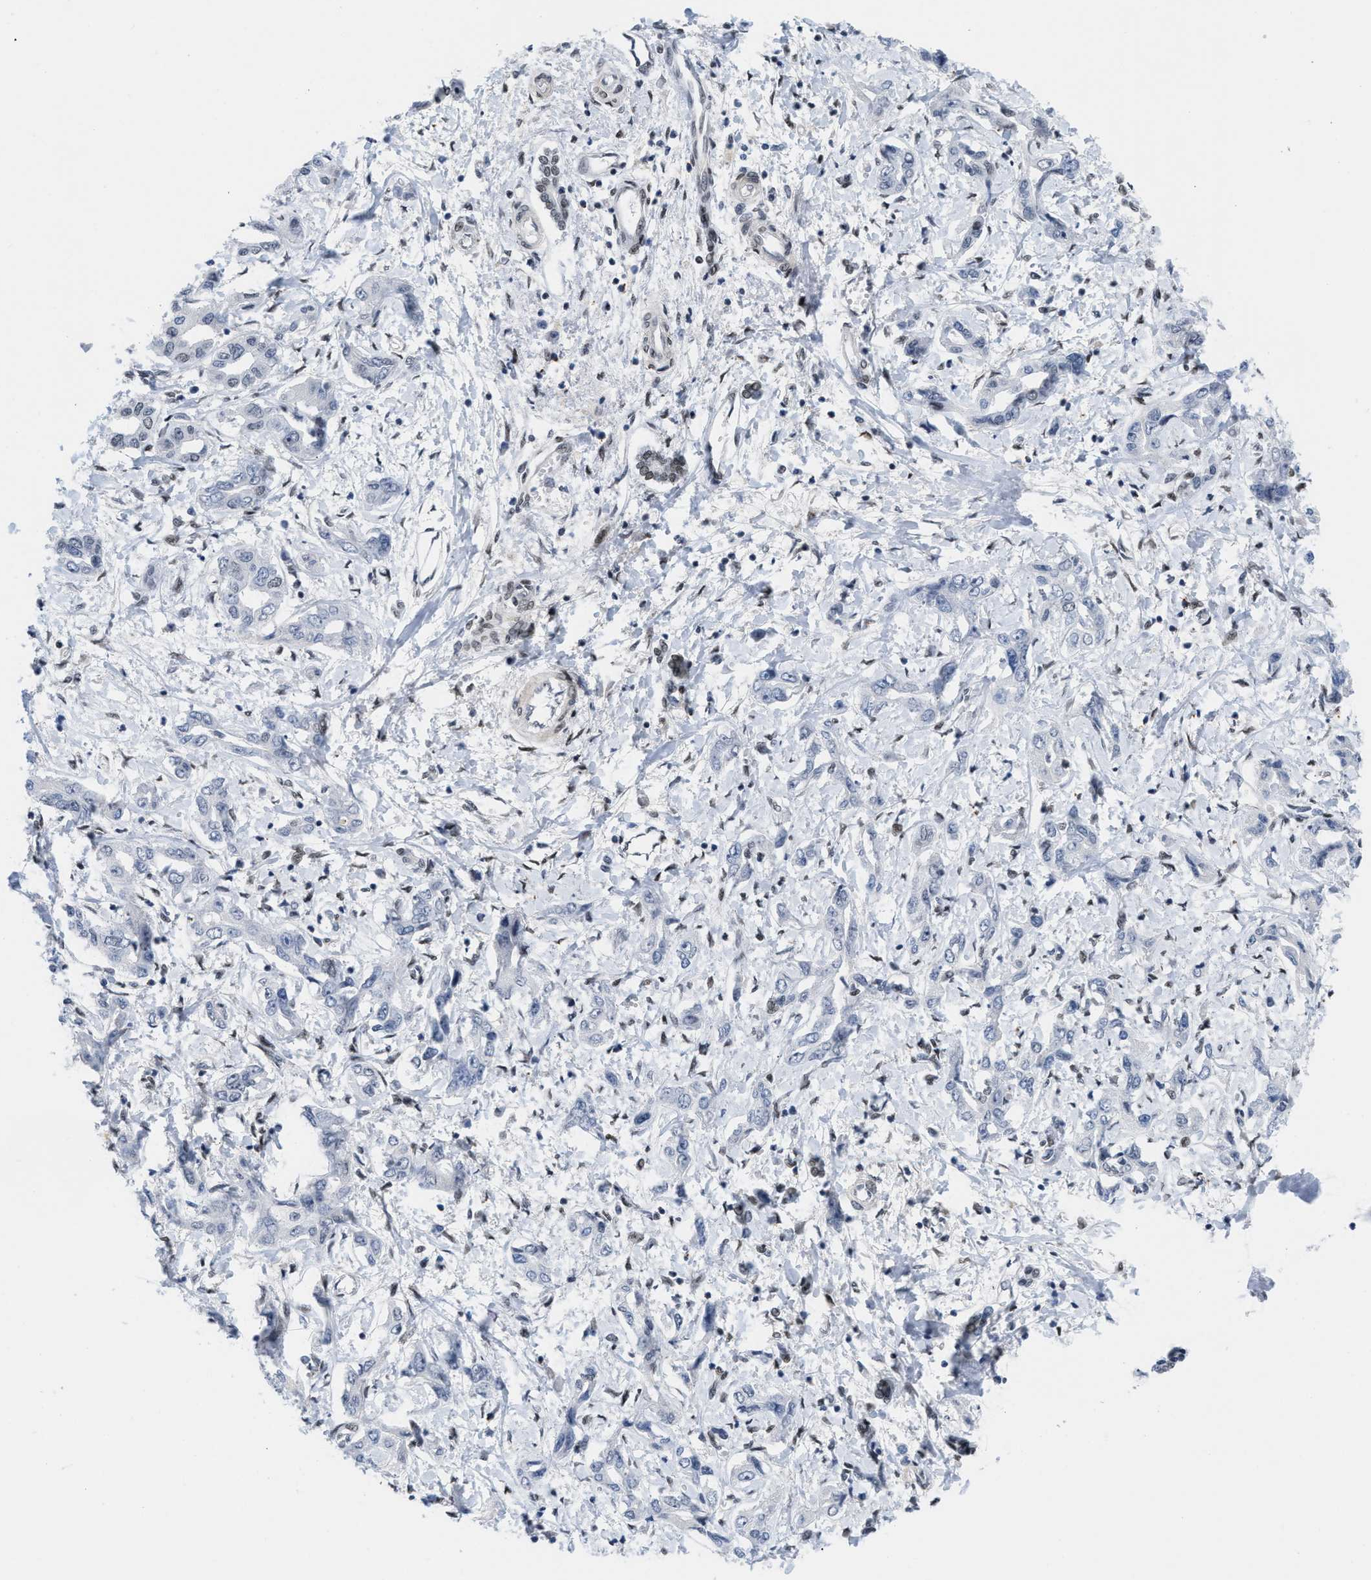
{"staining": {"intensity": "negative", "quantity": "none", "location": "none"}, "tissue": "liver cancer", "cell_type": "Tumor cells", "image_type": "cancer", "snomed": [{"axis": "morphology", "description": "Cholangiocarcinoma"}, {"axis": "topography", "description": "Liver"}], "caption": "Image shows no significant protein staining in tumor cells of cholangiocarcinoma (liver).", "gene": "MIER1", "patient": {"sex": "male", "age": 59}}